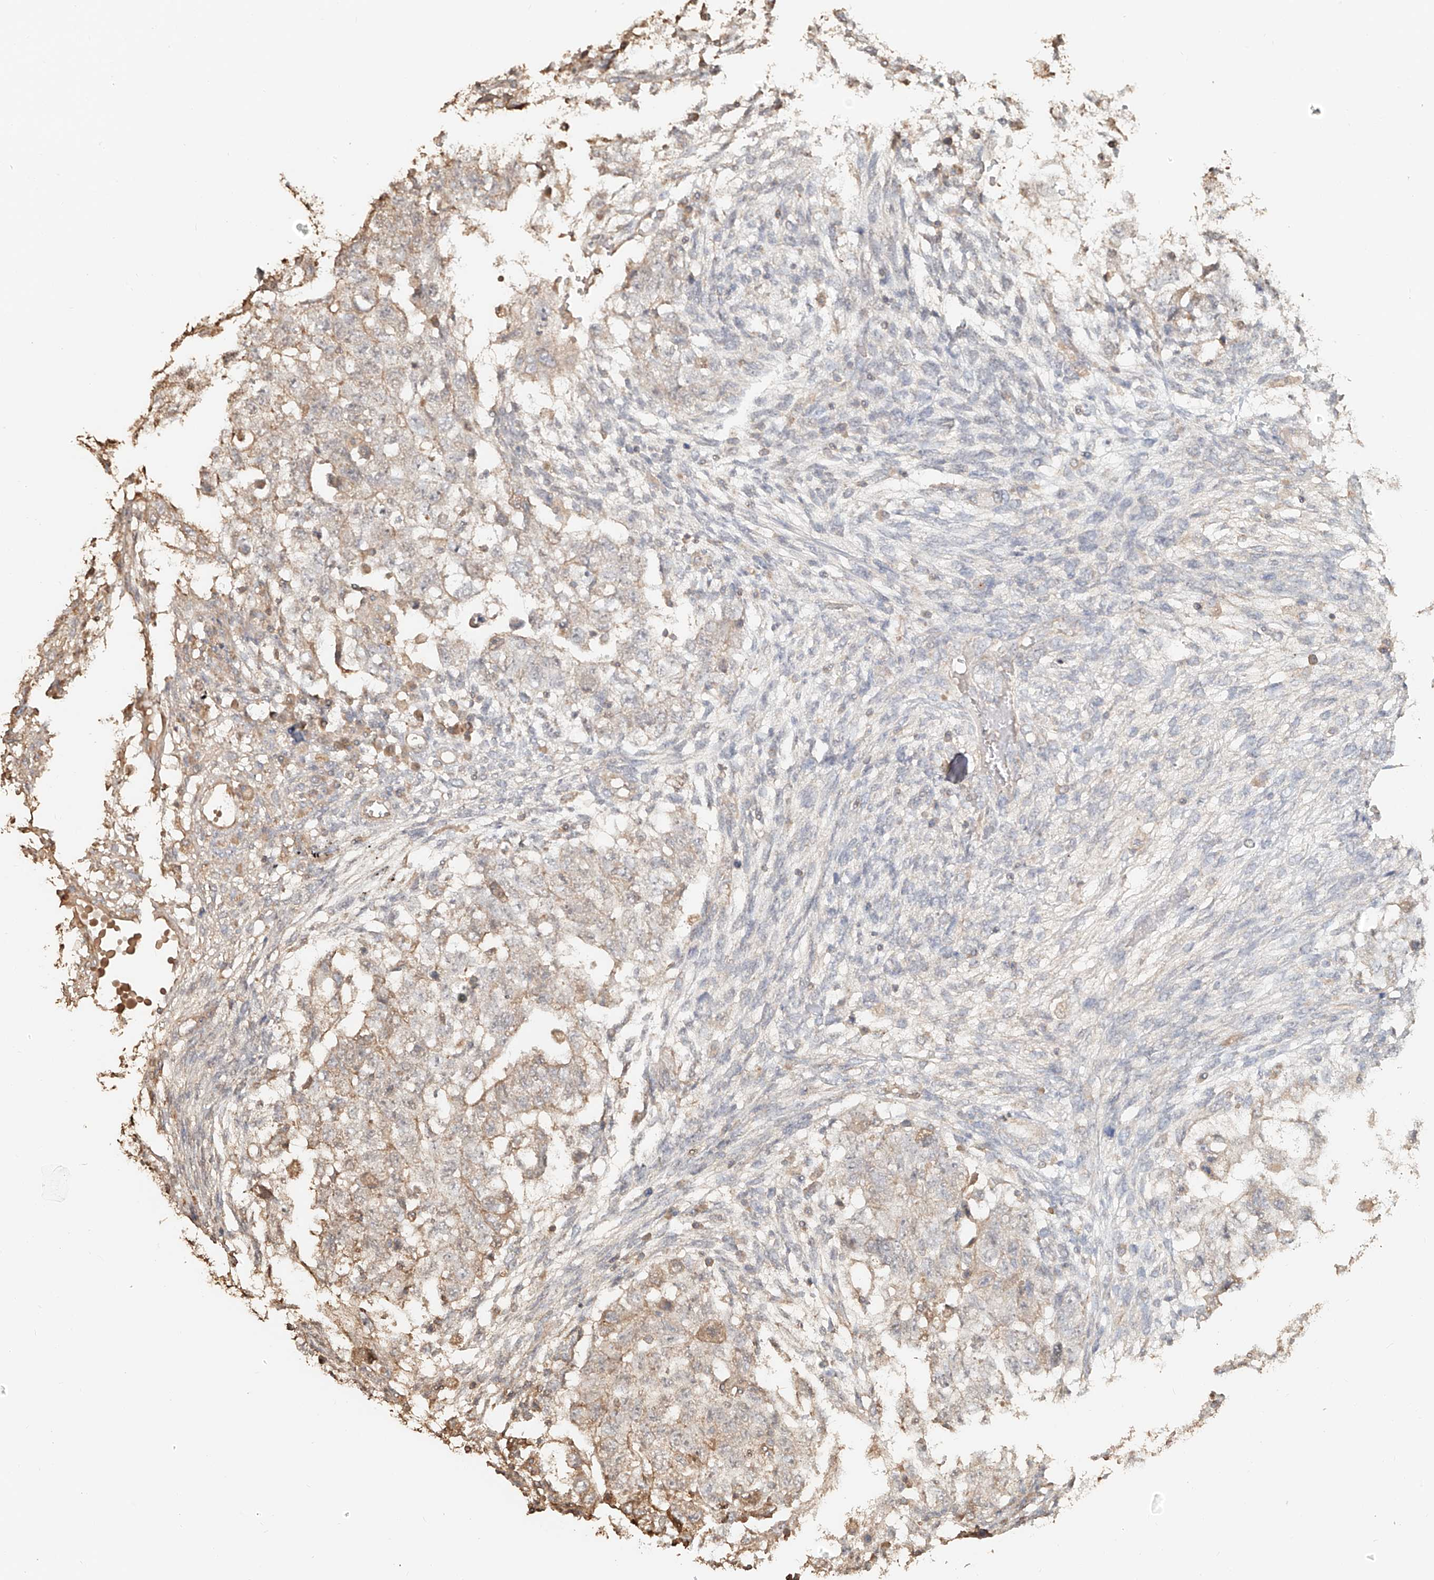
{"staining": {"intensity": "moderate", "quantity": "<25%", "location": "cytoplasmic/membranous"}, "tissue": "testis cancer", "cell_type": "Tumor cells", "image_type": "cancer", "snomed": [{"axis": "morphology", "description": "Normal tissue, NOS"}, {"axis": "morphology", "description": "Carcinoma, Embryonal, NOS"}, {"axis": "topography", "description": "Testis"}], "caption": "Moderate cytoplasmic/membranous protein expression is present in approximately <25% of tumor cells in testis cancer (embryonal carcinoma).", "gene": "NPHS1", "patient": {"sex": "male", "age": 36}}